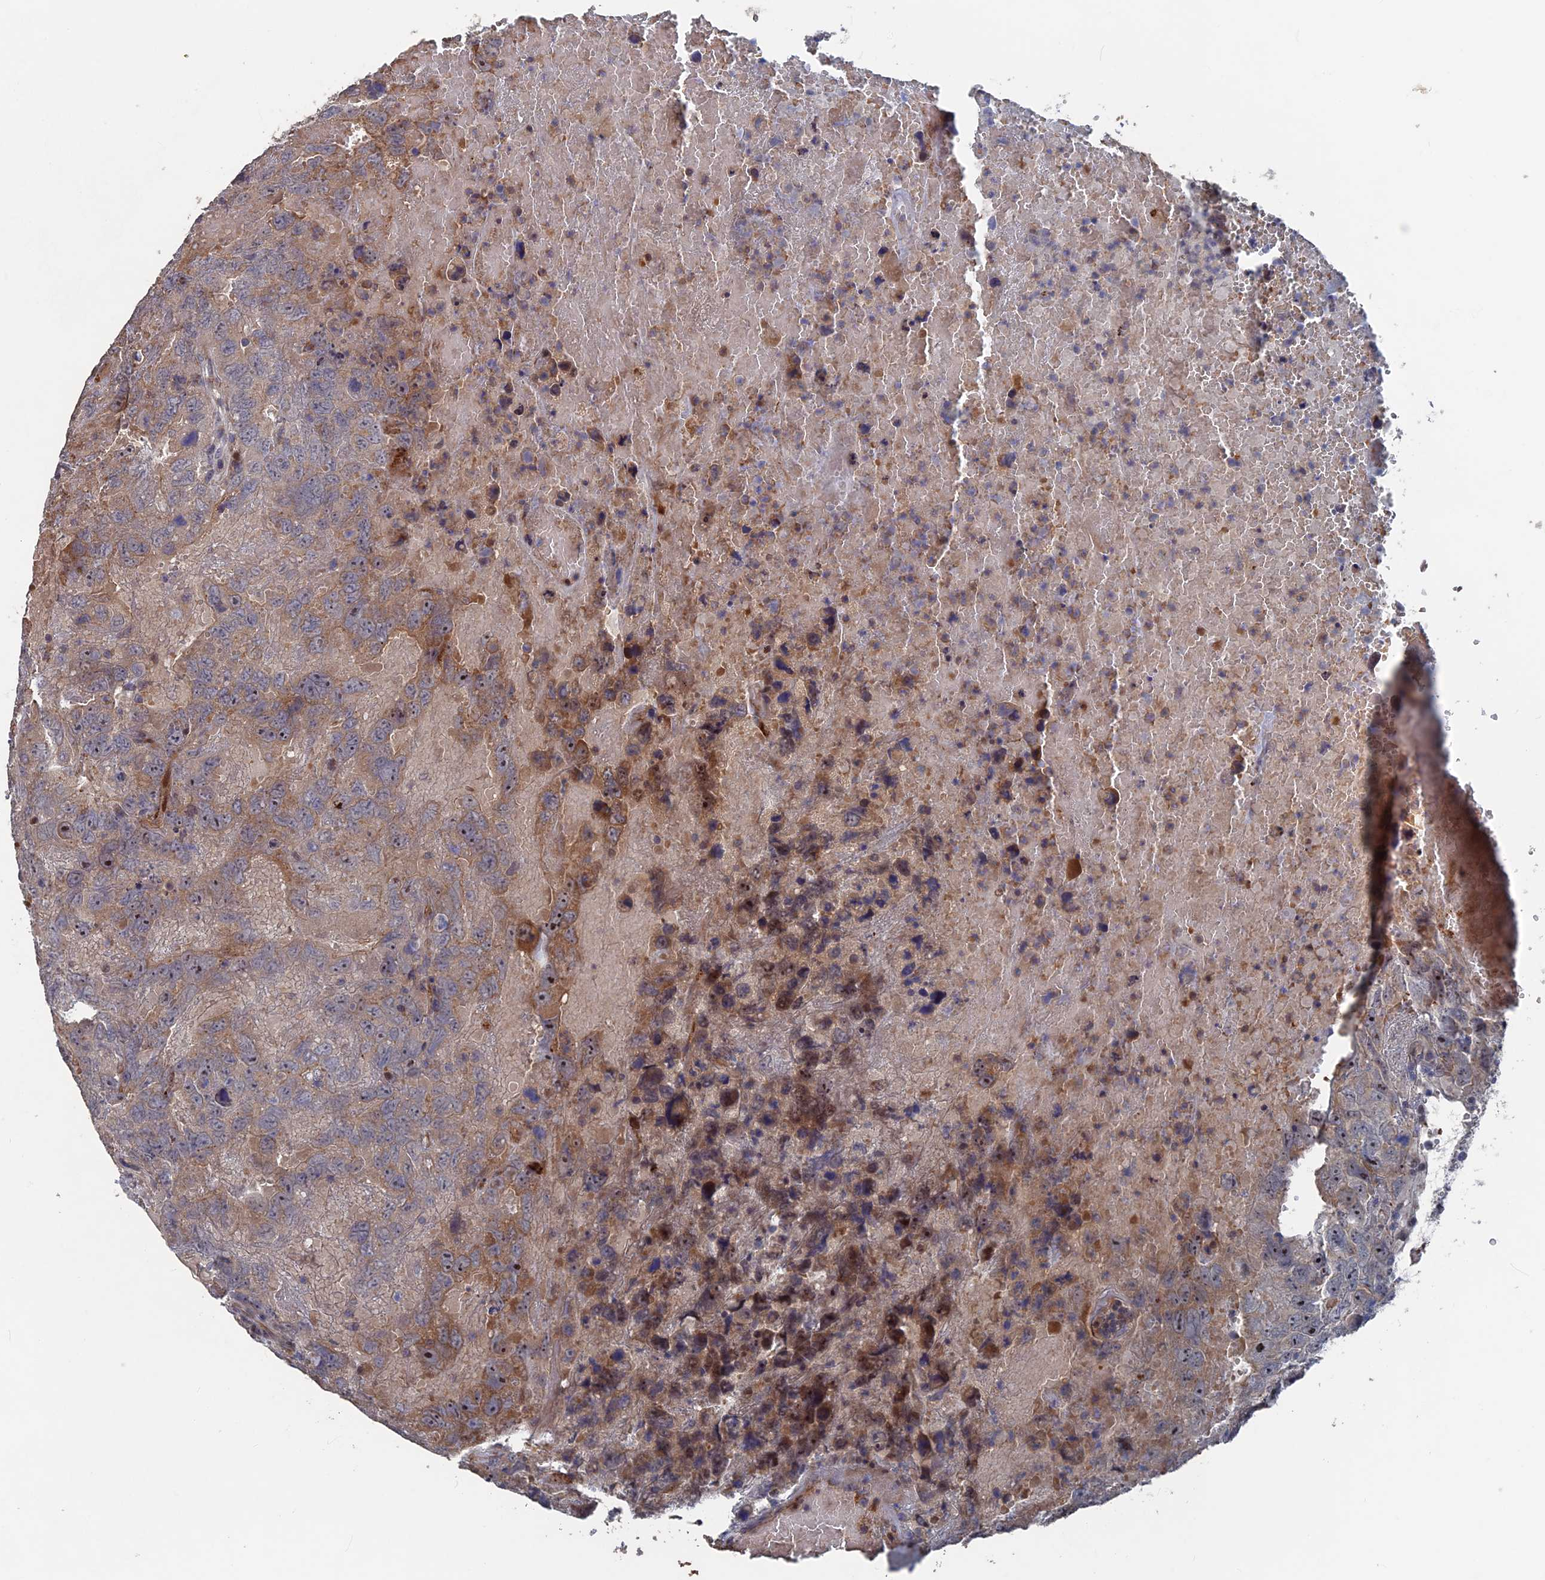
{"staining": {"intensity": "strong", "quantity": "<25%", "location": "cytoplasmic/membranous,nuclear"}, "tissue": "testis cancer", "cell_type": "Tumor cells", "image_type": "cancer", "snomed": [{"axis": "morphology", "description": "Carcinoma, Embryonal, NOS"}, {"axis": "topography", "description": "Testis"}], "caption": "Protein expression analysis of human testis embryonal carcinoma reveals strong cytoplasmic/membranous and nuclear expression in about <25% of tumor cells. The protein of interest is stained brown, and the nuclei are stained in blue (DAB (3,3'-diaminobenzidine) IHC with brightfield microscopy, high magnification).", "gene": "SH3D21", "patient": {"sex": "male", "age": 45}}